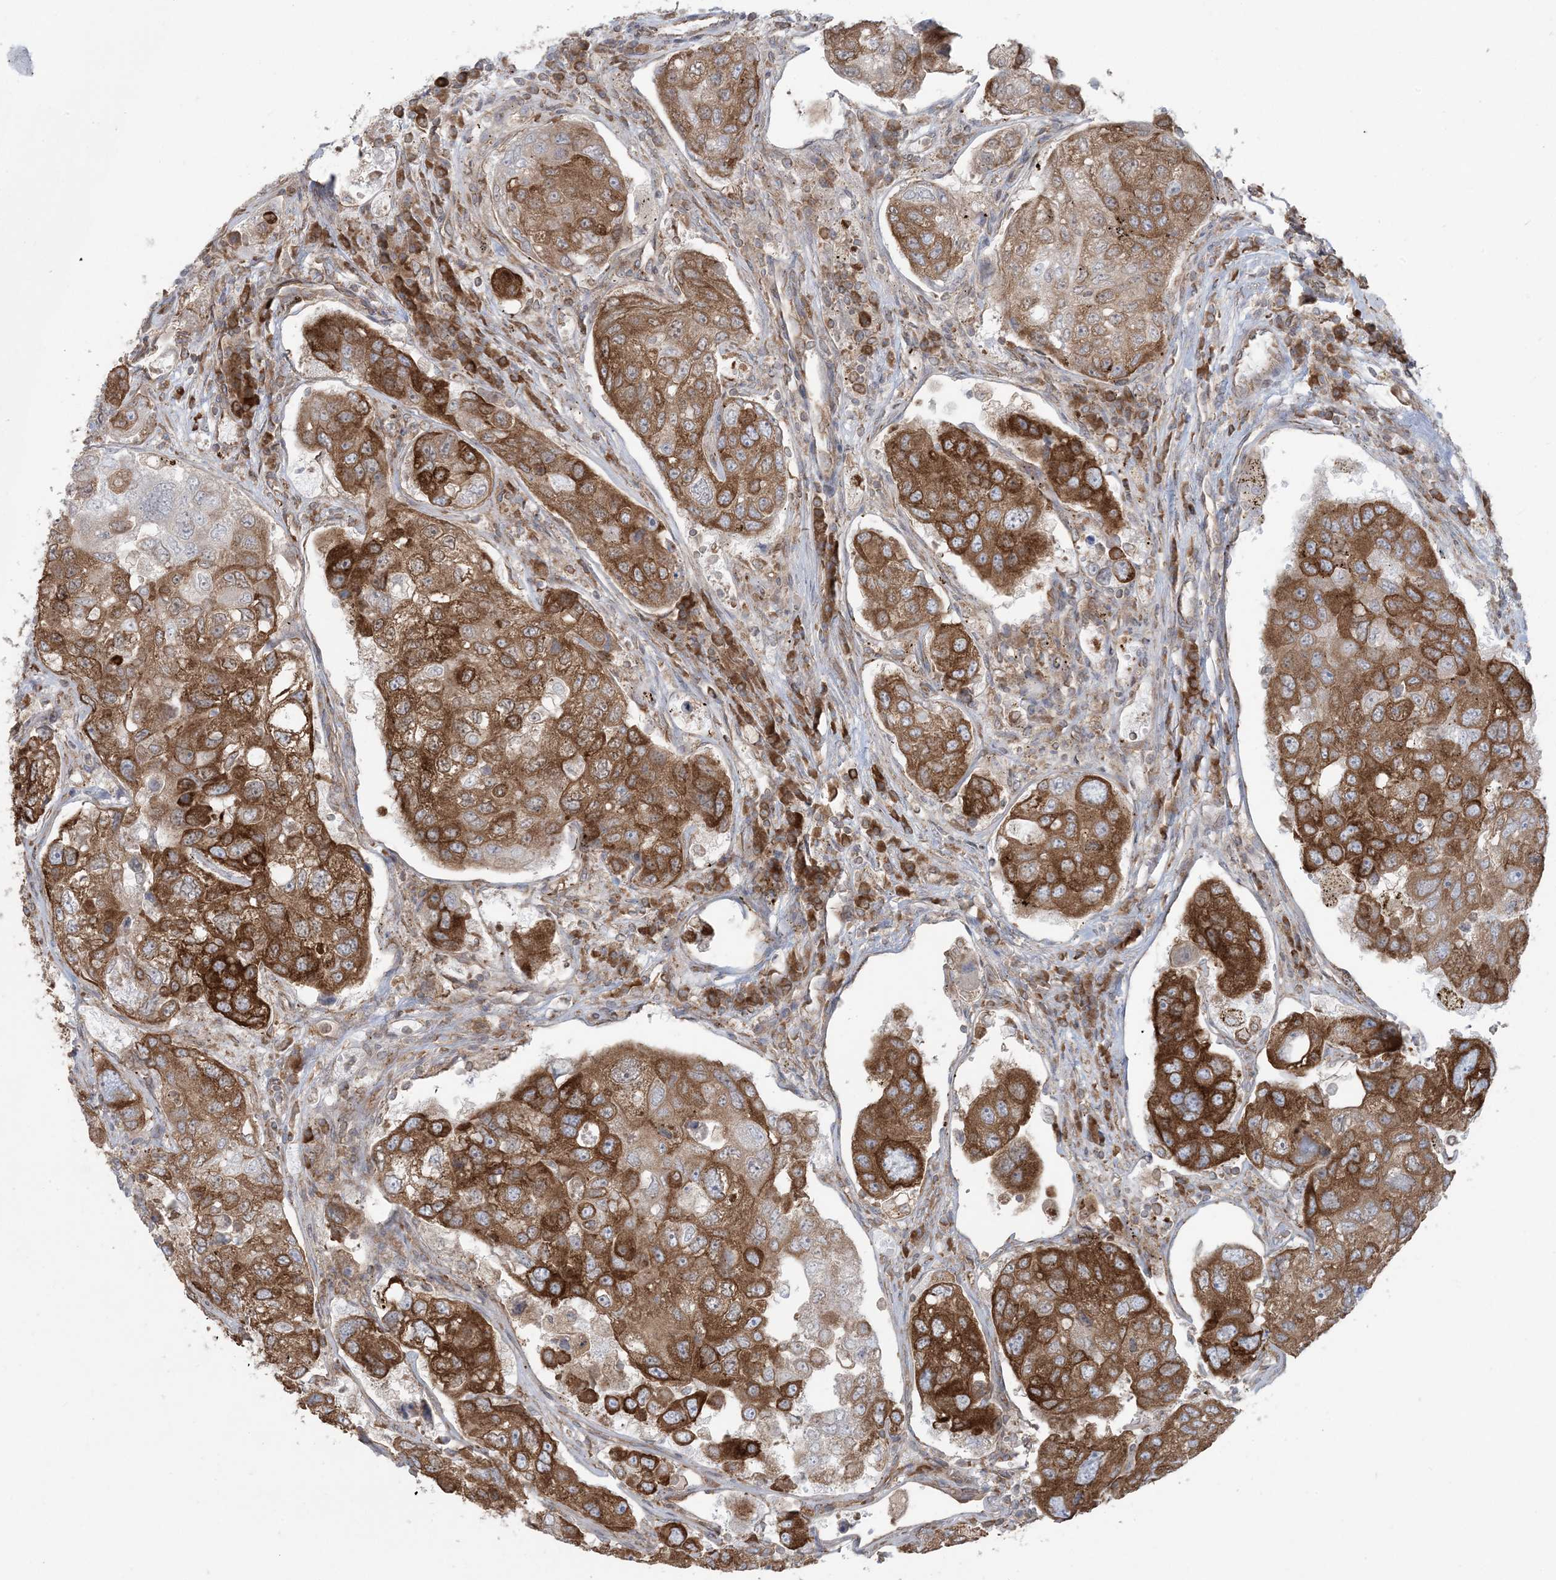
{"staining": {"intensity": "strong", "quantity": ">75%", "location": "cytoplasmic/membranous"}, "tissue": "urothelial cancer", "cell_type": "Tumor cells", "image_type": "cancer", "snomed": [{"axis": "morphology", "description": "Urothelial carcinoma, High grade"}, {"axis": "topography", "description": "Lymph node"}, {"axis": "topography", "description": "Urinary bladder"}], "caption": "The photomicrograph shows staining of urothelial cancer, revealing strong cytoplasmic/membranous protein positivity (brown color) within tumor cells. Ihc stains the protein in brown and the nuclei are stained blue.", "gene": "UBXN4", "patient": {"sex": "male", "age": 51}}